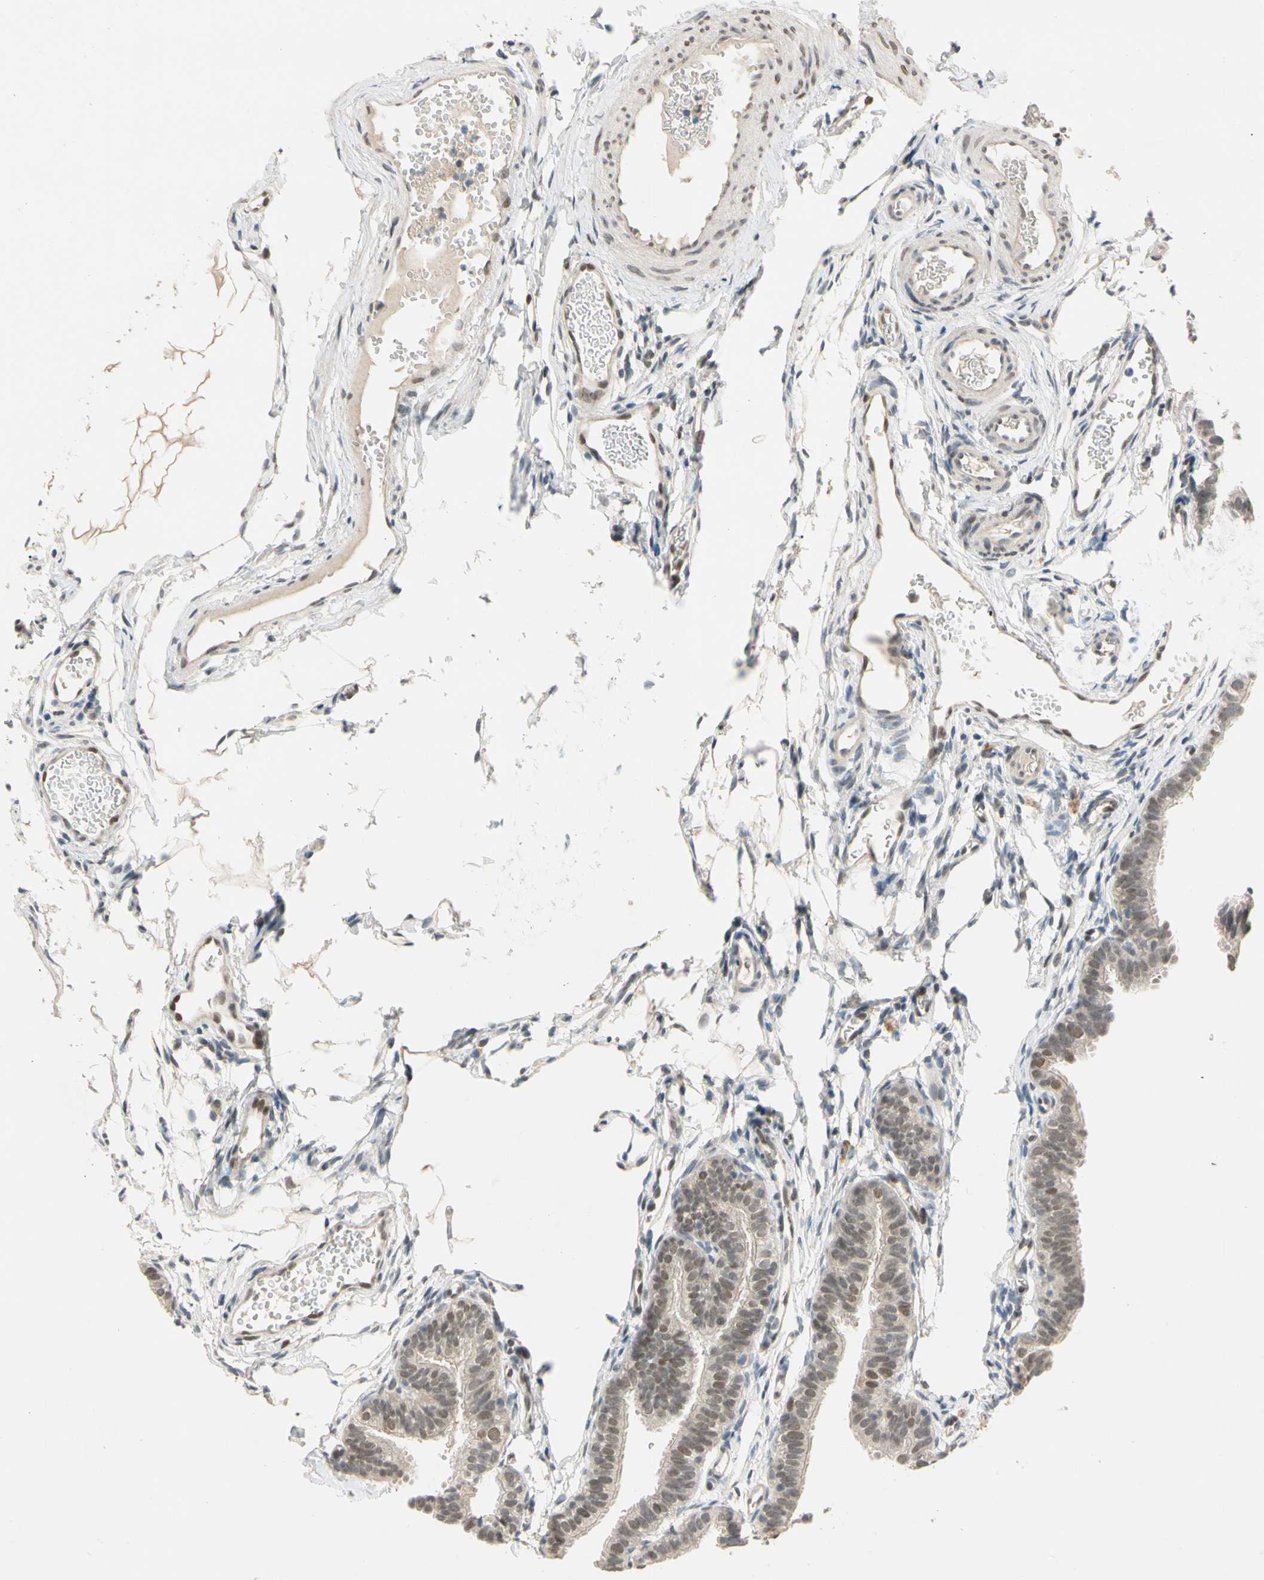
{"staining": {"intensity": "moderate", "quantity": ">75%", "location": "cytoplasmic/membranous,nuclear"}, "tissue": "fallopian tube", "cell_type": "Glandular cells", "image_type": "normal", "snomed": [{"axis": "morphology", "description": "Normal tissue, NOS"}, {"axis": "topography", "description": "Fallopian tube"}, {"axis": "topography", "description": "Placenta"}], "caption": "Fallopian tube stained with DAB immunohistochemistry shows medium levels of moderate cytoplasmic/membranous,nuclear expression in approximately >75% of glandular cells.", "gene": "RIOX2", "patient": {"sex": "female", "age": 34}}